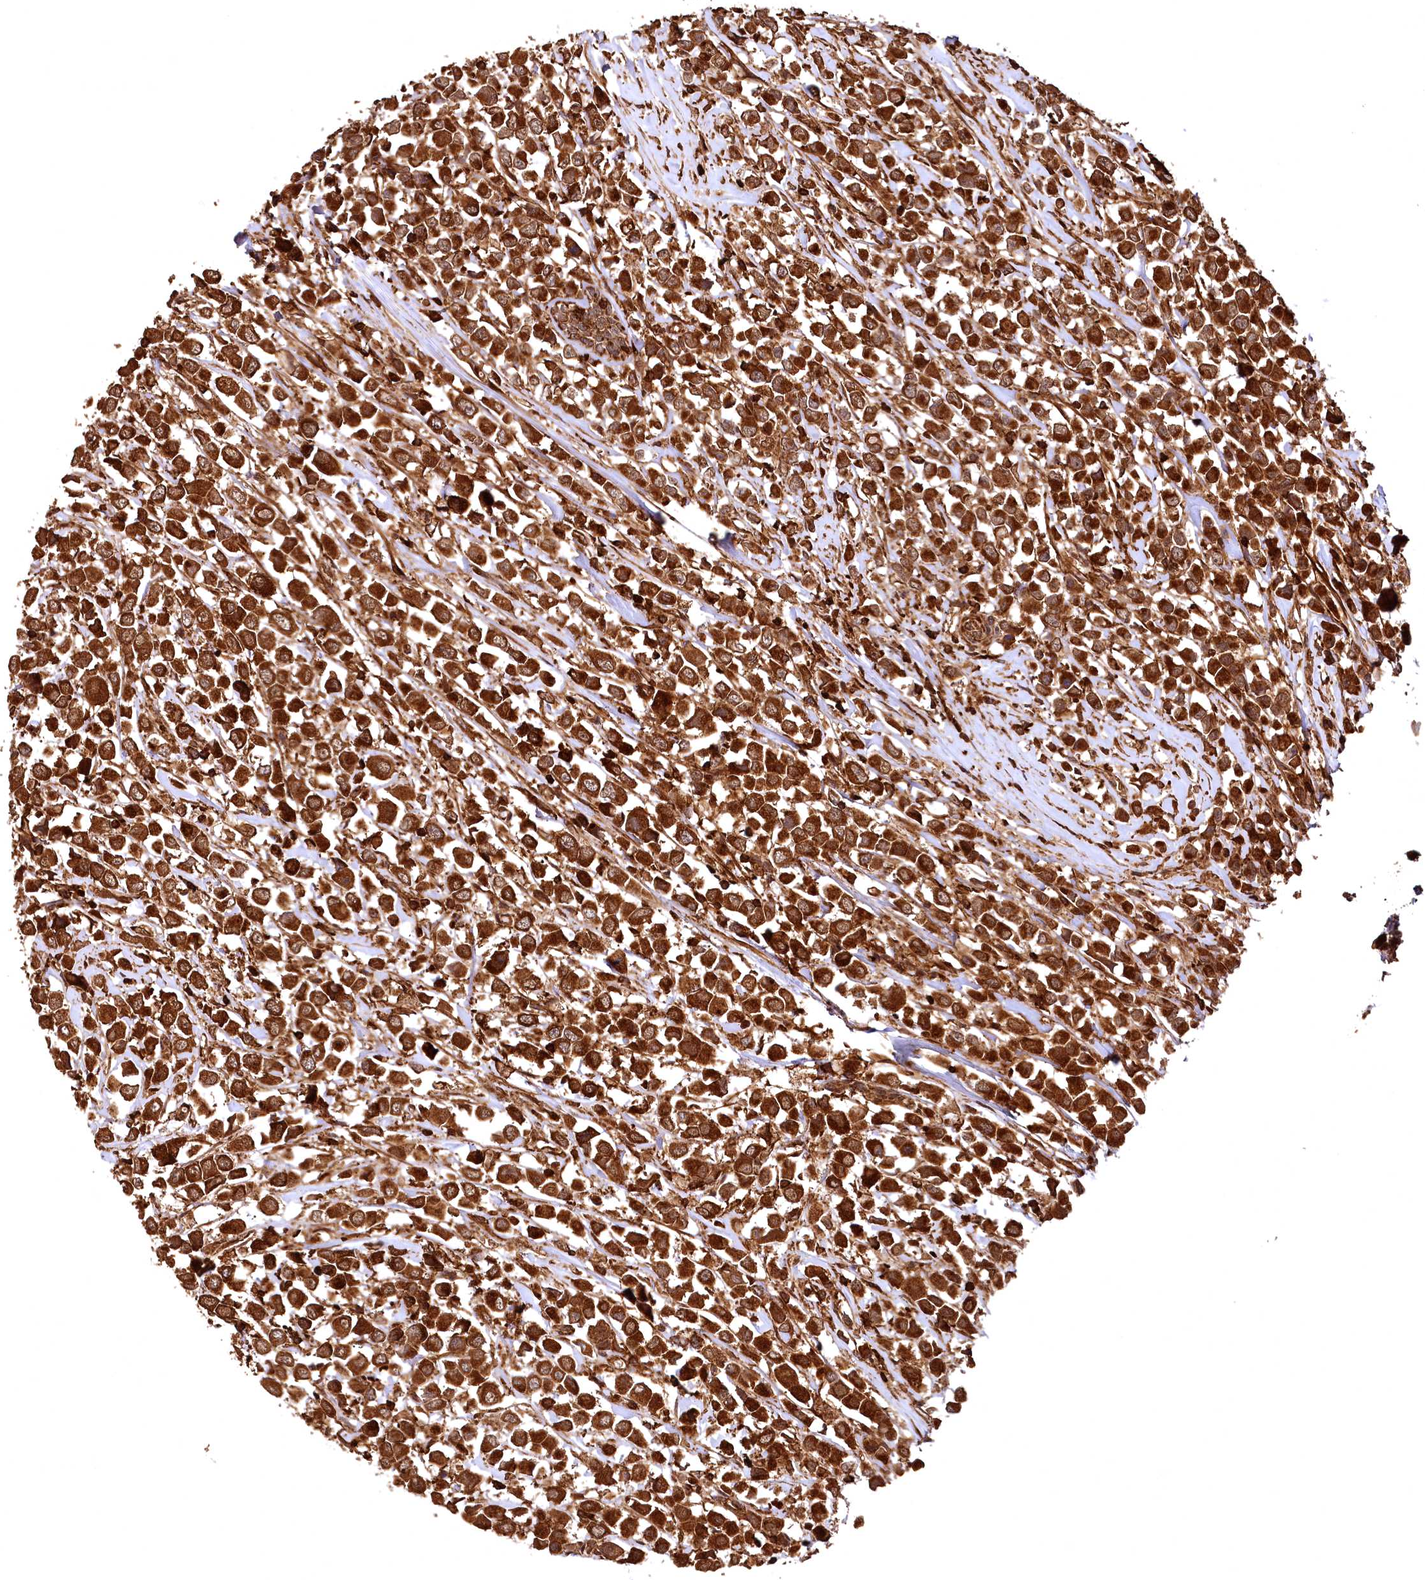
{"staining": {"intensity": "strong", "quantity": ">75%", "location": "cytoplasmic/membranous"}, "tissue": "breast cancer", "cell_type": "Tumor cells", "image_type": "cancer", "snomed": [{"axis": "morphology", "description": "Duct carcinoma"}, {"axis": "topography", "description": "Breast"}], "caption": "Human breast cancer stained with a protein marker demonstrates strong staining in tumor cells.", "gene": "STUB1", "patient": {"sex": "female", "age": 61}}